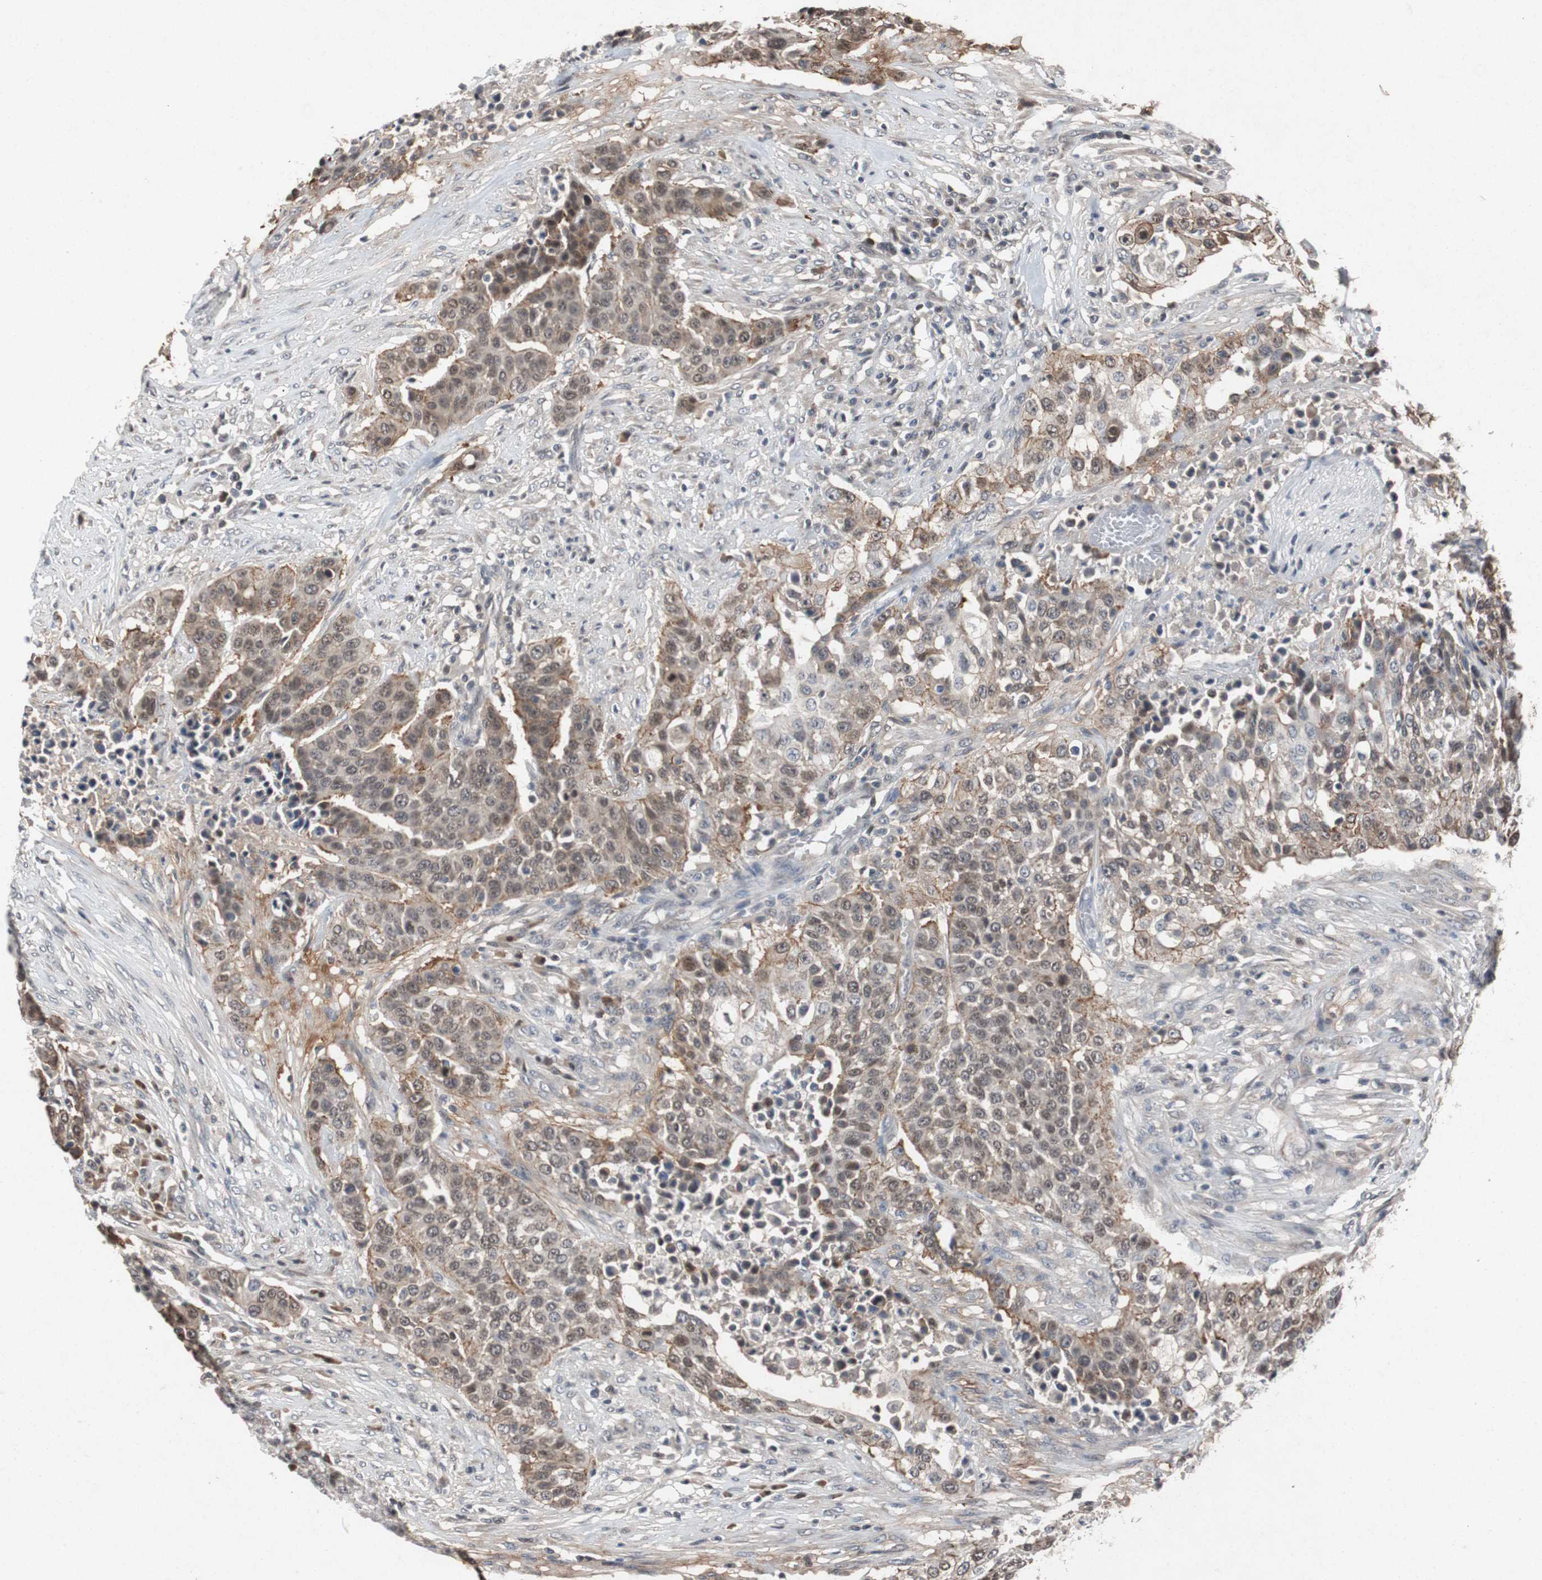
{"staining": {"intensity": "moderate", "quantity": "25%-75%", "location": "cytoplasmic/membranous"}, "tissue": "urothelial cancer", "cell_type": "Tumor cells", "image_type": "cancer", "snomed": [{"axis": "morphology", "description": "Urothelial carcinoma, High grade"}, {"axis": "topography", "description": "Urinary bladder"}], "caption": "Immunohistochemical staining of urothelial carcinoma (high-grade) reveals medium levels of moderate cytoplasmic/membranous protein expression in approximately 25%-75% of tumor cells.", "gene": "TP63", "patient": {"sex": "male", "age": 74}}